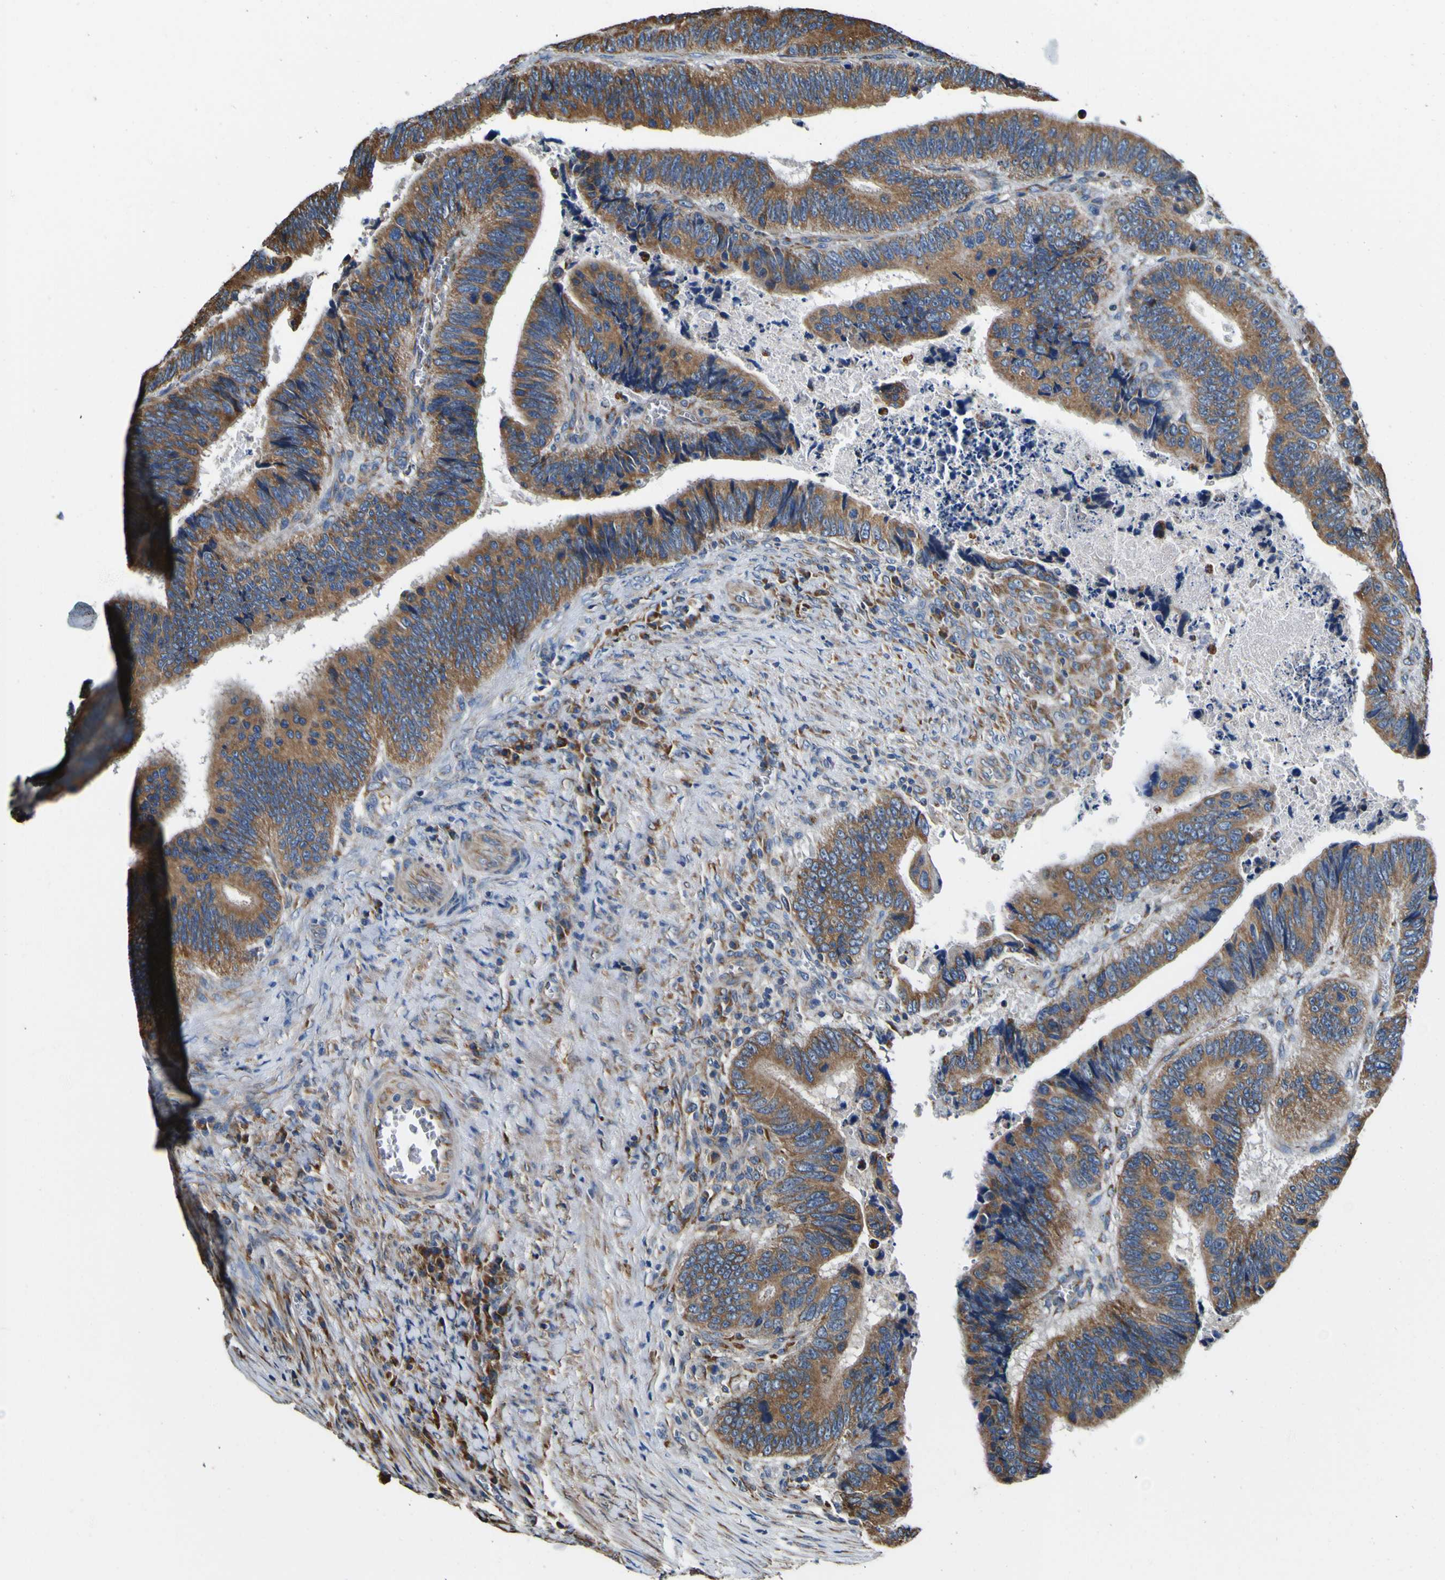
{"staining": {"intensity": "moderate", "quantity": ">75%", "location": "cytoplasmic/membranous"}, "tissue": "colorectal cancer", "cell_type": "Tumor cells", "image_type": "cancer", "snomed": [{"axis": "morphology", "description": "Inflammation, NOS"}, {"axis": "morphology", "description": "Adenocarcinoma, NOS"}, {"axis": "topography", "description": "Colon"}], "caption": "Immunohistochemical staining of human colorectal cancer displays moderate cytoplasmic/membranous protein staining in about >75% of tumor cells. (DAB IHC, brown staining for protein, blue staining for nuclei).", "gene": "INPP5A", "patient": {"sex": "male", "age": 72}}